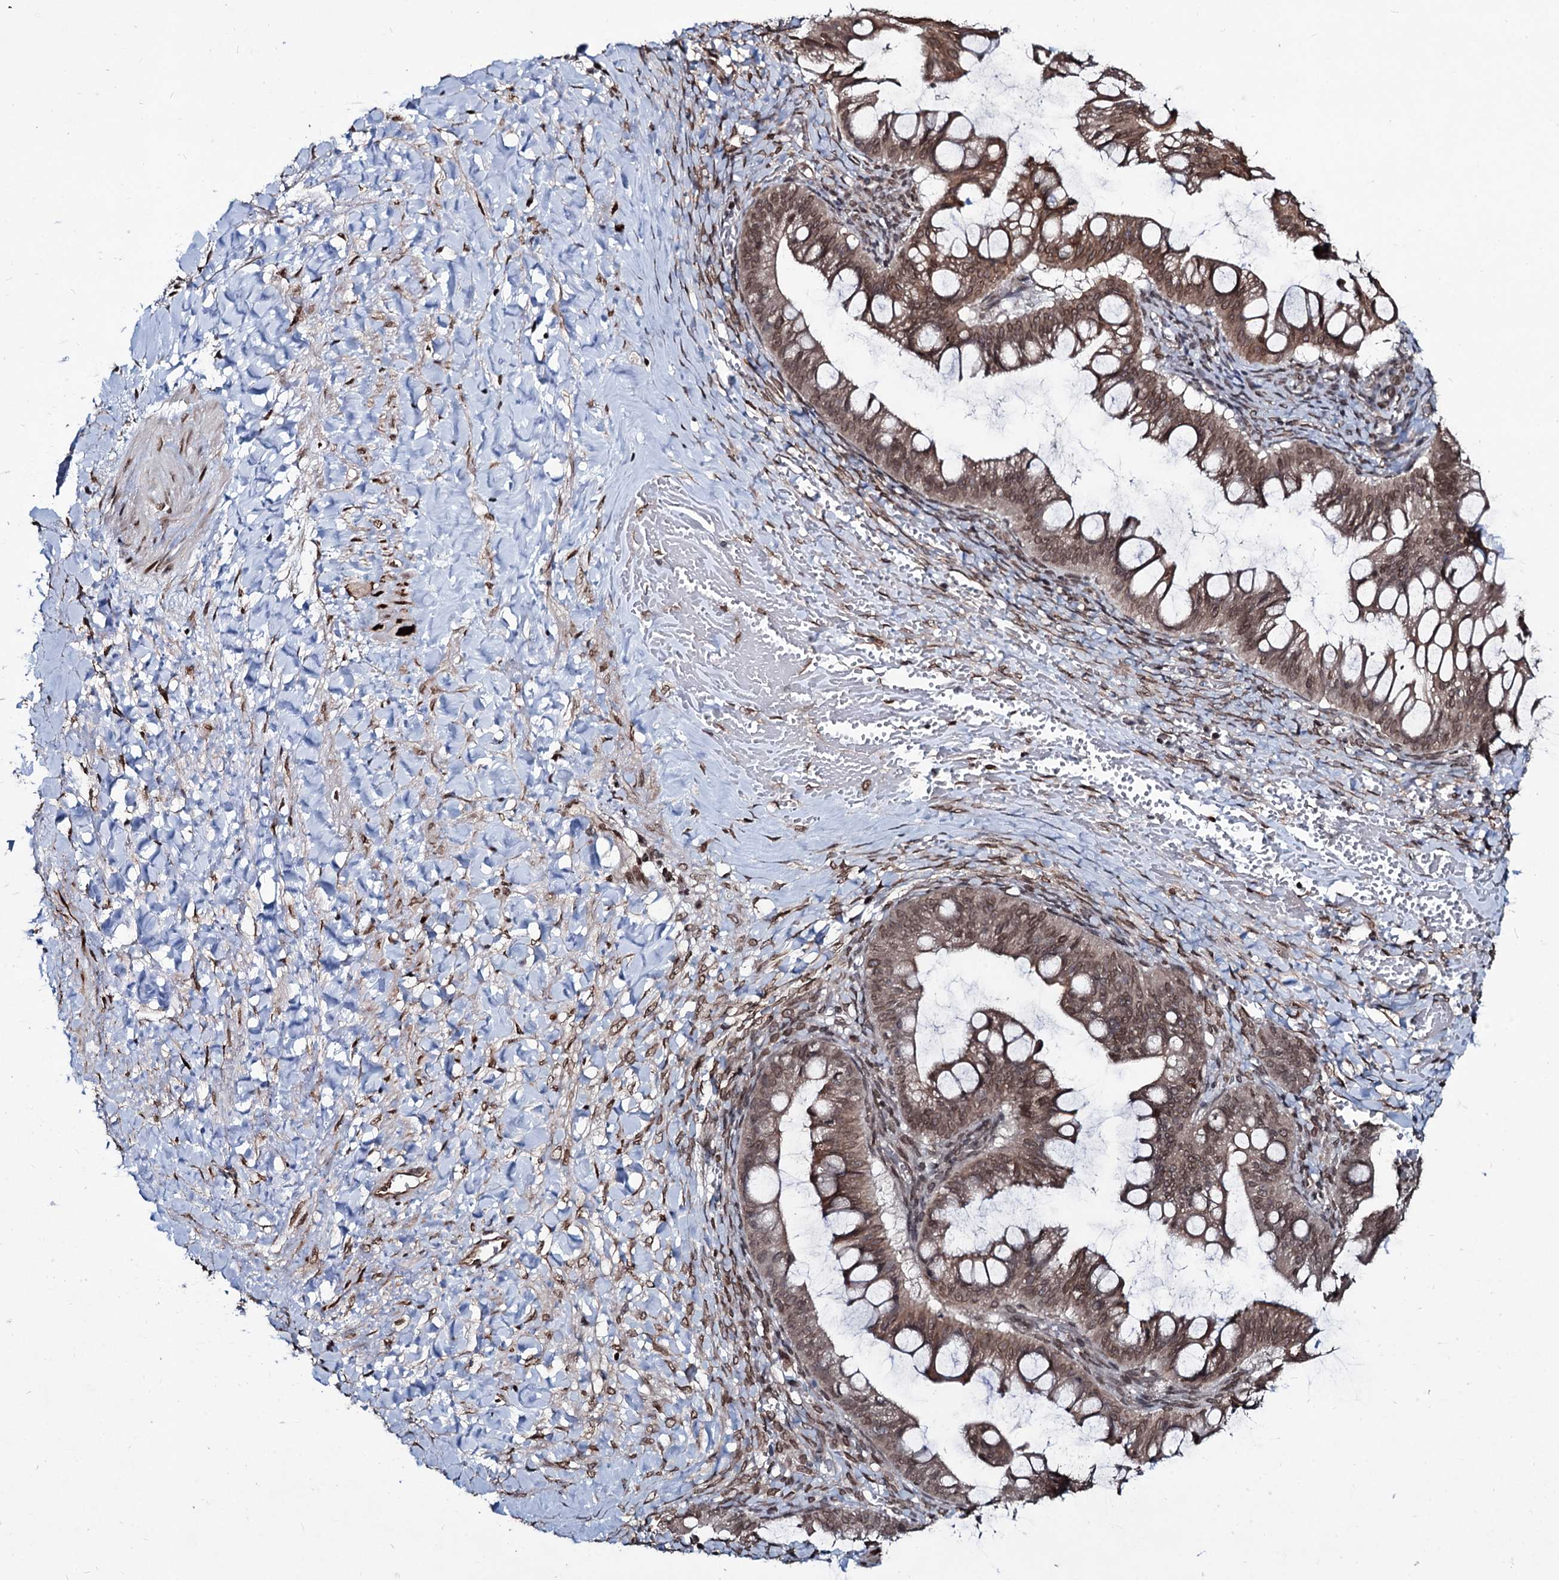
{"staining": {"intensity": "moderate", "quantity": ">75%", "location": "cytoplasmic/membranous,nuclear"}, "tissue": "ovarian cancer", "cell_type": "Tumor cells", "image_type": "cancer", "snomed": [{"axis": "morphology", "description": "Cystadenocarcinoma, mucinous, NOS"}, {"axis": "topography", "description": "Ovary"}], "caption": "The histopathology image exhibits a brown stain indicating the presence of a protein in the cytoplasmic/membranous and nuclear of tumor cells in ovarian cancer.", "gene": "RNF6", "patient": {"sex": "female", "age": 73}}